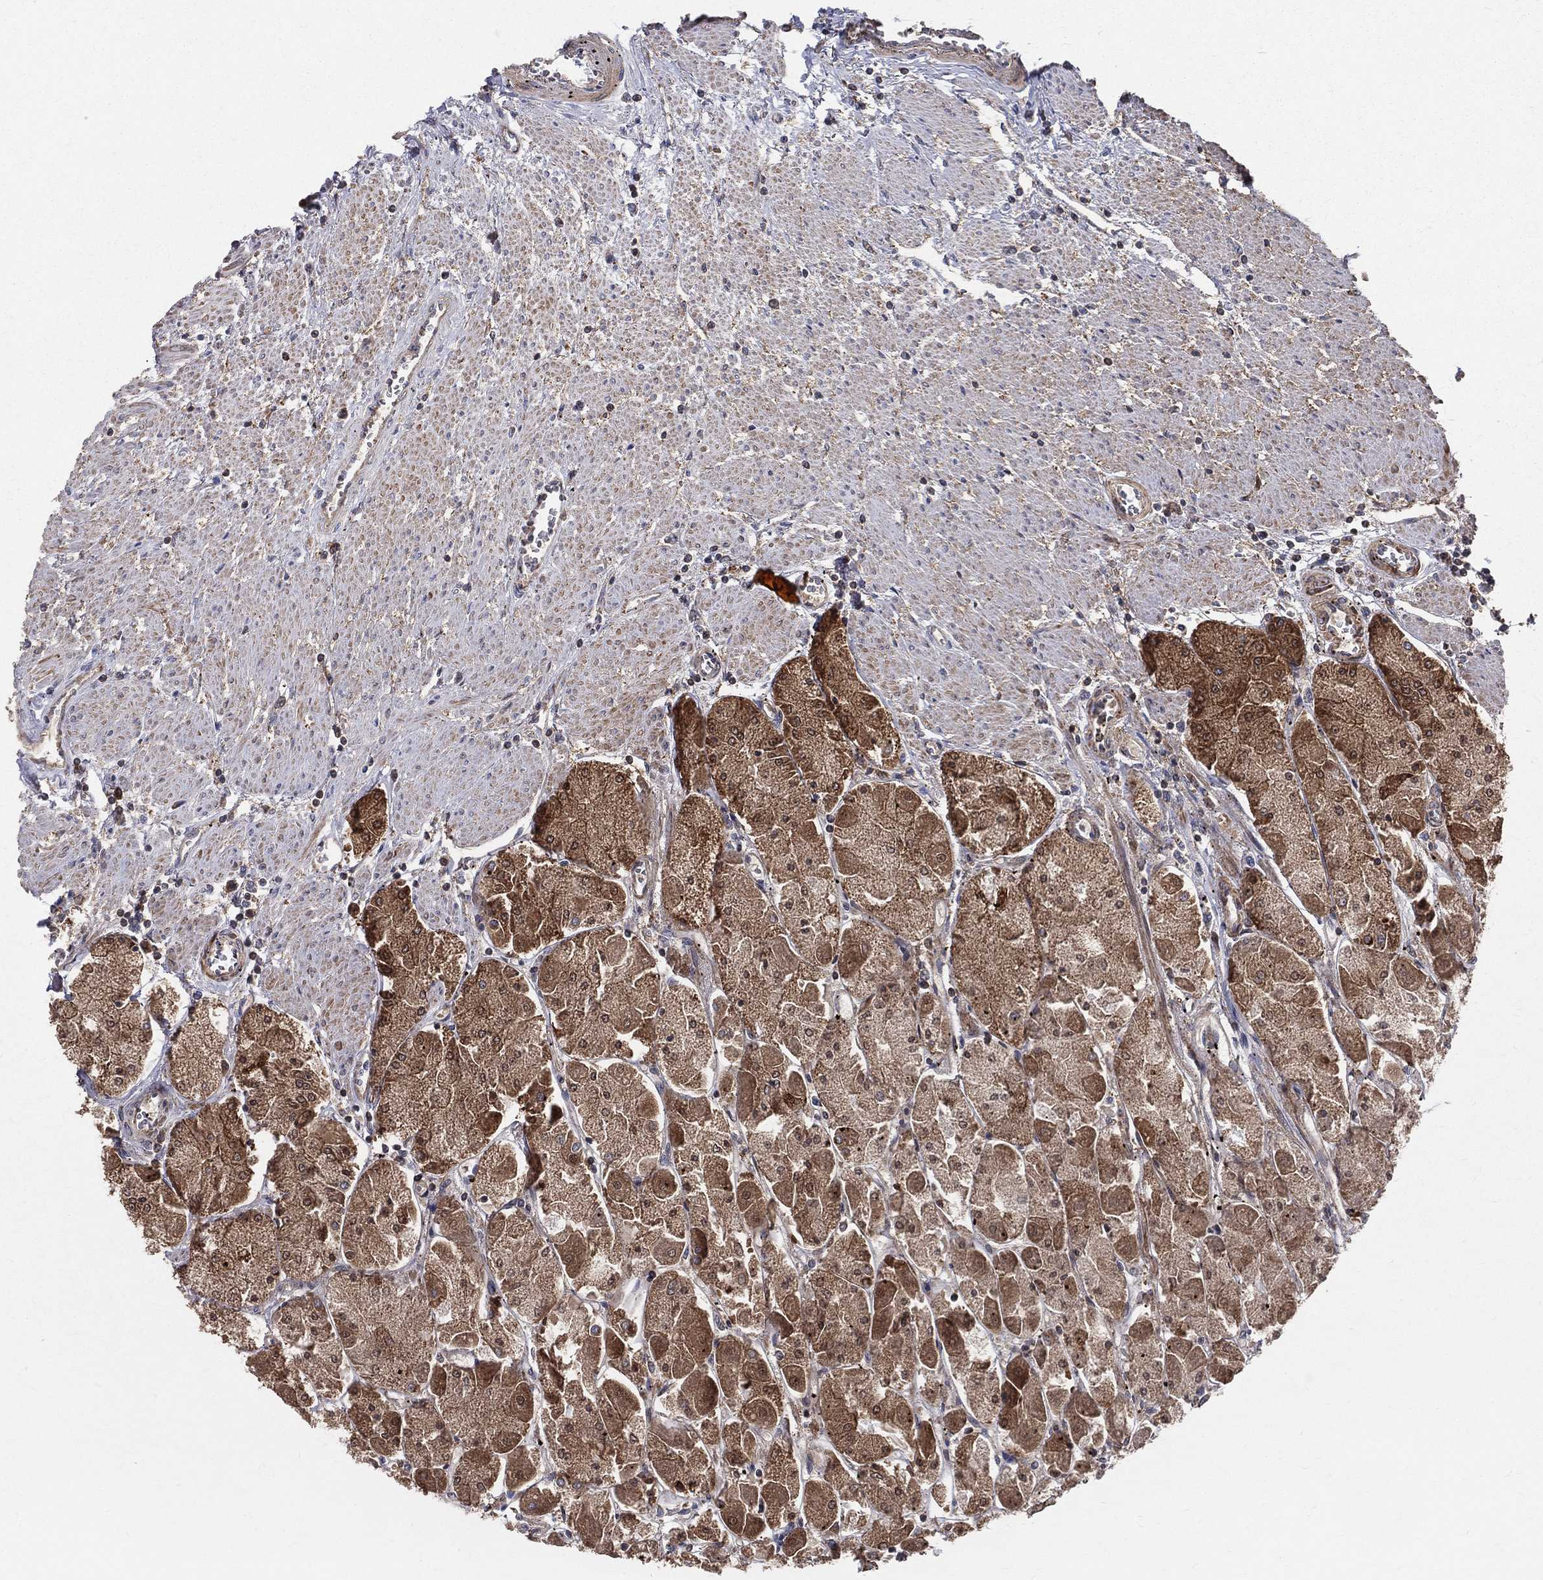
{"staining": {"intensity": "strong", "quantity": ">75%", "location": "cytoplasmic/membranous"}, "tissue": "stomach", "cell_type": "Glandular cells", "image_type": "normal", "snomed": [{"axis": "morphology", "description": "Normal tissue, NOS"}, {"axis": "topography", "description": "Stomach"}], "caption": "This photomicrograph demonstrates IHC staining of benign human stomach, with high strong cytoplasmic/membranous positivity in about >75% of glandular cells.", "gene": "MIX23", "patient": {"sex": "male", "age": 70}}